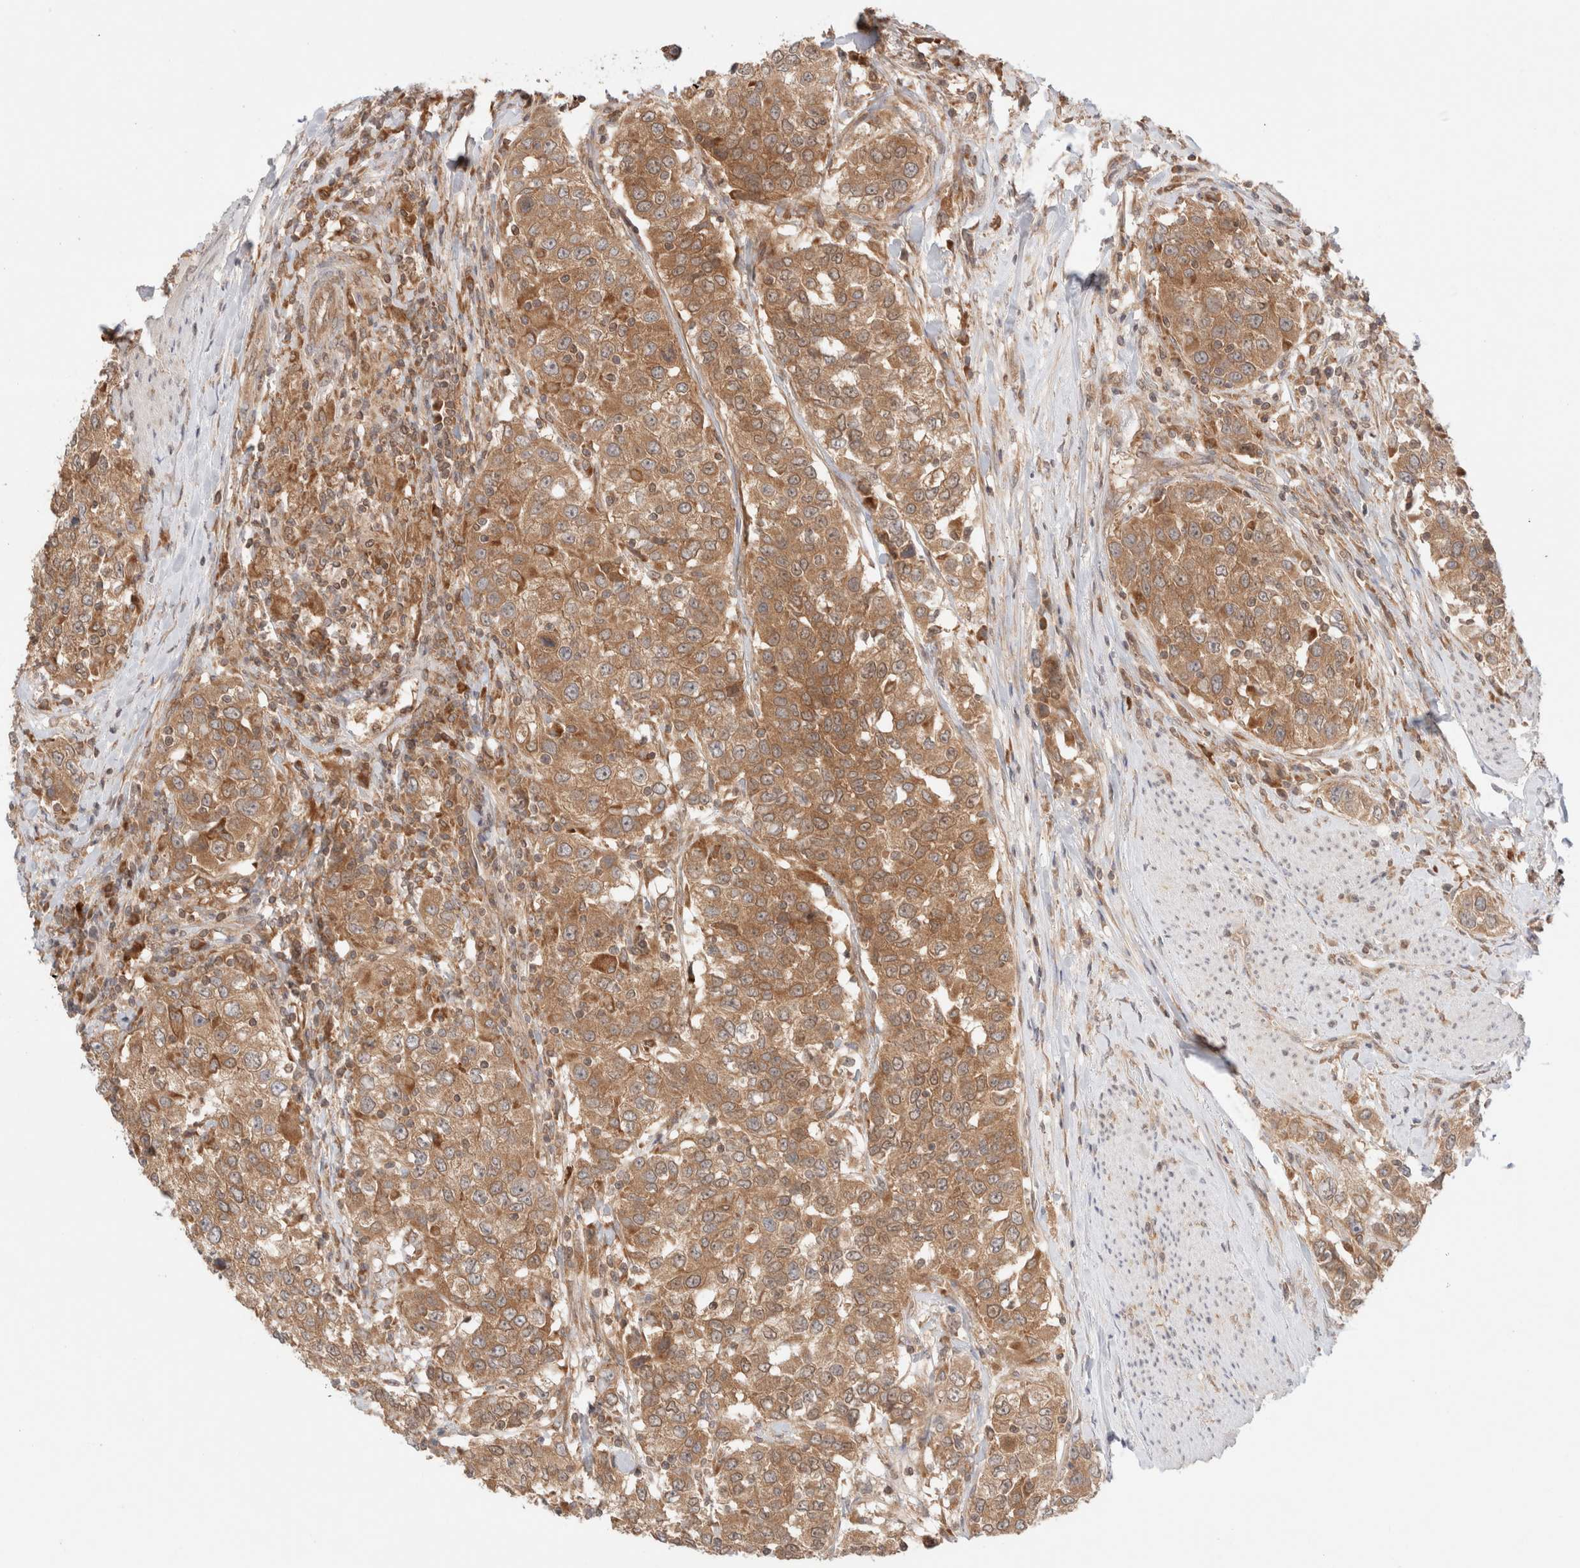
{"staining": {"intensity": "moderate", "quantity": ">75%", "location": "cytoplasmic/membranous"}, "tissue": "urothelial cancer", "cell_type": "Tumor cells", "image_type": "cancer", "snomed": [{"axis": "morphology", "description": "Urothelial carcinoma, High grade"}, {"axis": "topography", "description": "Urinary bladder"}], "caption": "There is medium levels of moderate cytoplasmic/membranous expression in tumor cells of urothelial cancer, as demonstrated by immunohistochemical staining (brown color).", "gene": "XKR4", "patient": {"sex": "female", "age": 80}}